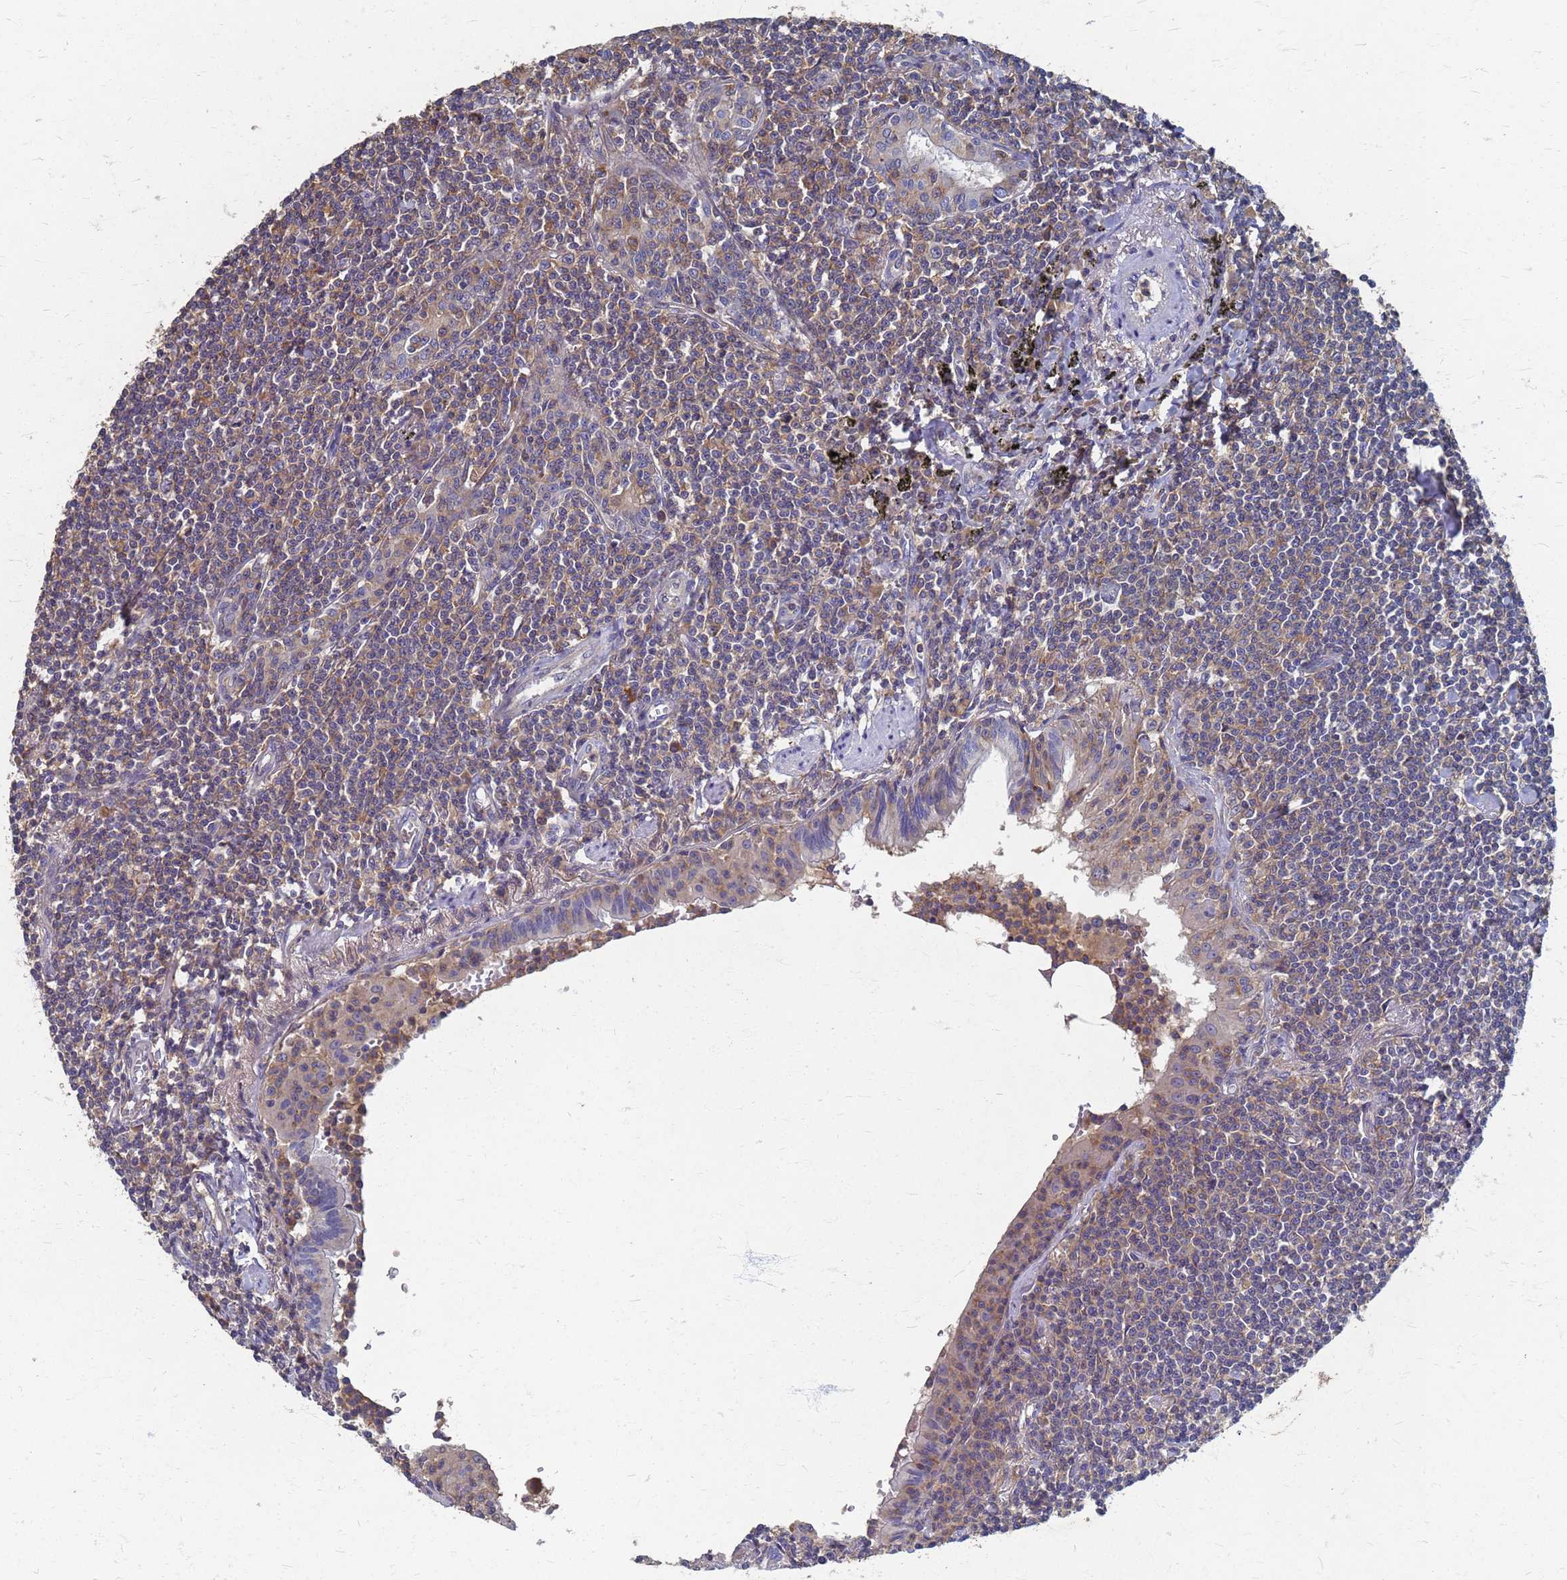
{"staining": {"intensity": "weak", "quantity": ">75%", "location": "cytoplasmic/membranous"}, "tissue": "lymphoma", "cell_type": "Tumor cells", "image_type": "cancer", "snomed": [{"axis": "morphology", "description": "Malignant lymphoma, non-Hodgkin's type, Low grade"}, {"axis": "topography", "description": "Lung"}], "caption": "IHC image of neoplastic tissue: lymphoma stained using IHC displays low levels of weak protein expression localized specifically in the cytoplasmic/membranous of tumor cells, appearing as a cytoplasmic/membranous brown color.", "gene": "KRCC1", "patient": {"sex": "female", "age": 71}}